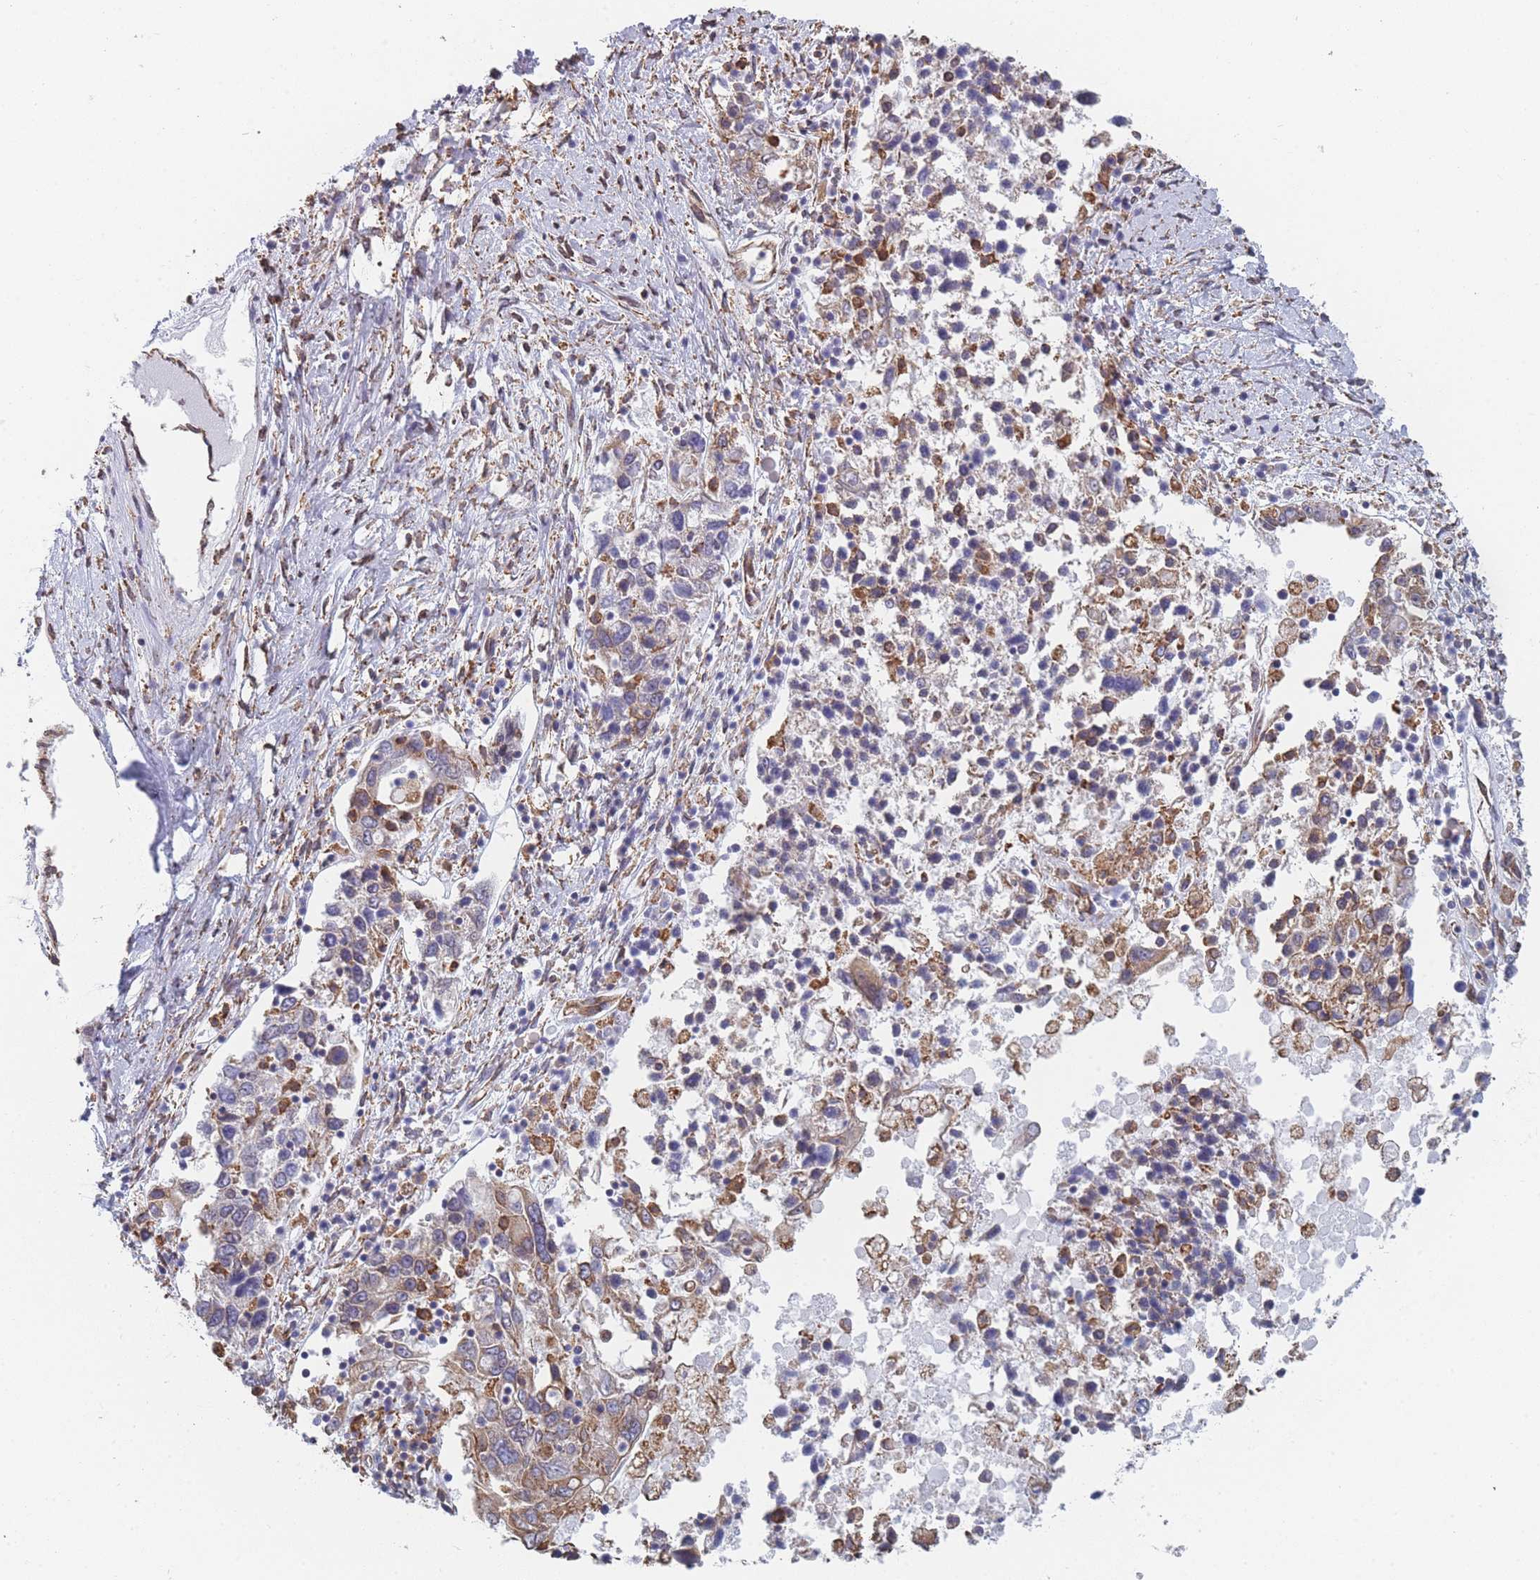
{"staining": {"intensity": "moderate", "quantity": "<25%", "location": "cytoplasmic/membranous"}, "tissue": "ovarian cancer", "cell_type": "Tumor cells", "image_type": "cancer", "snomed": [{"axis": "morphology", "description": "Carcinoma, endometroid"}, {"axis": "topography", "description": "Ovary"}], "caption": "Ovarian endometroid carcinoma was stained to show a protein in brown. There is low levels of moderate cytoplasmic/membranous expression in about <25% of tumor cells.", "gene": "OR7C2", "patient": {"sex": "female", "age": 62}}